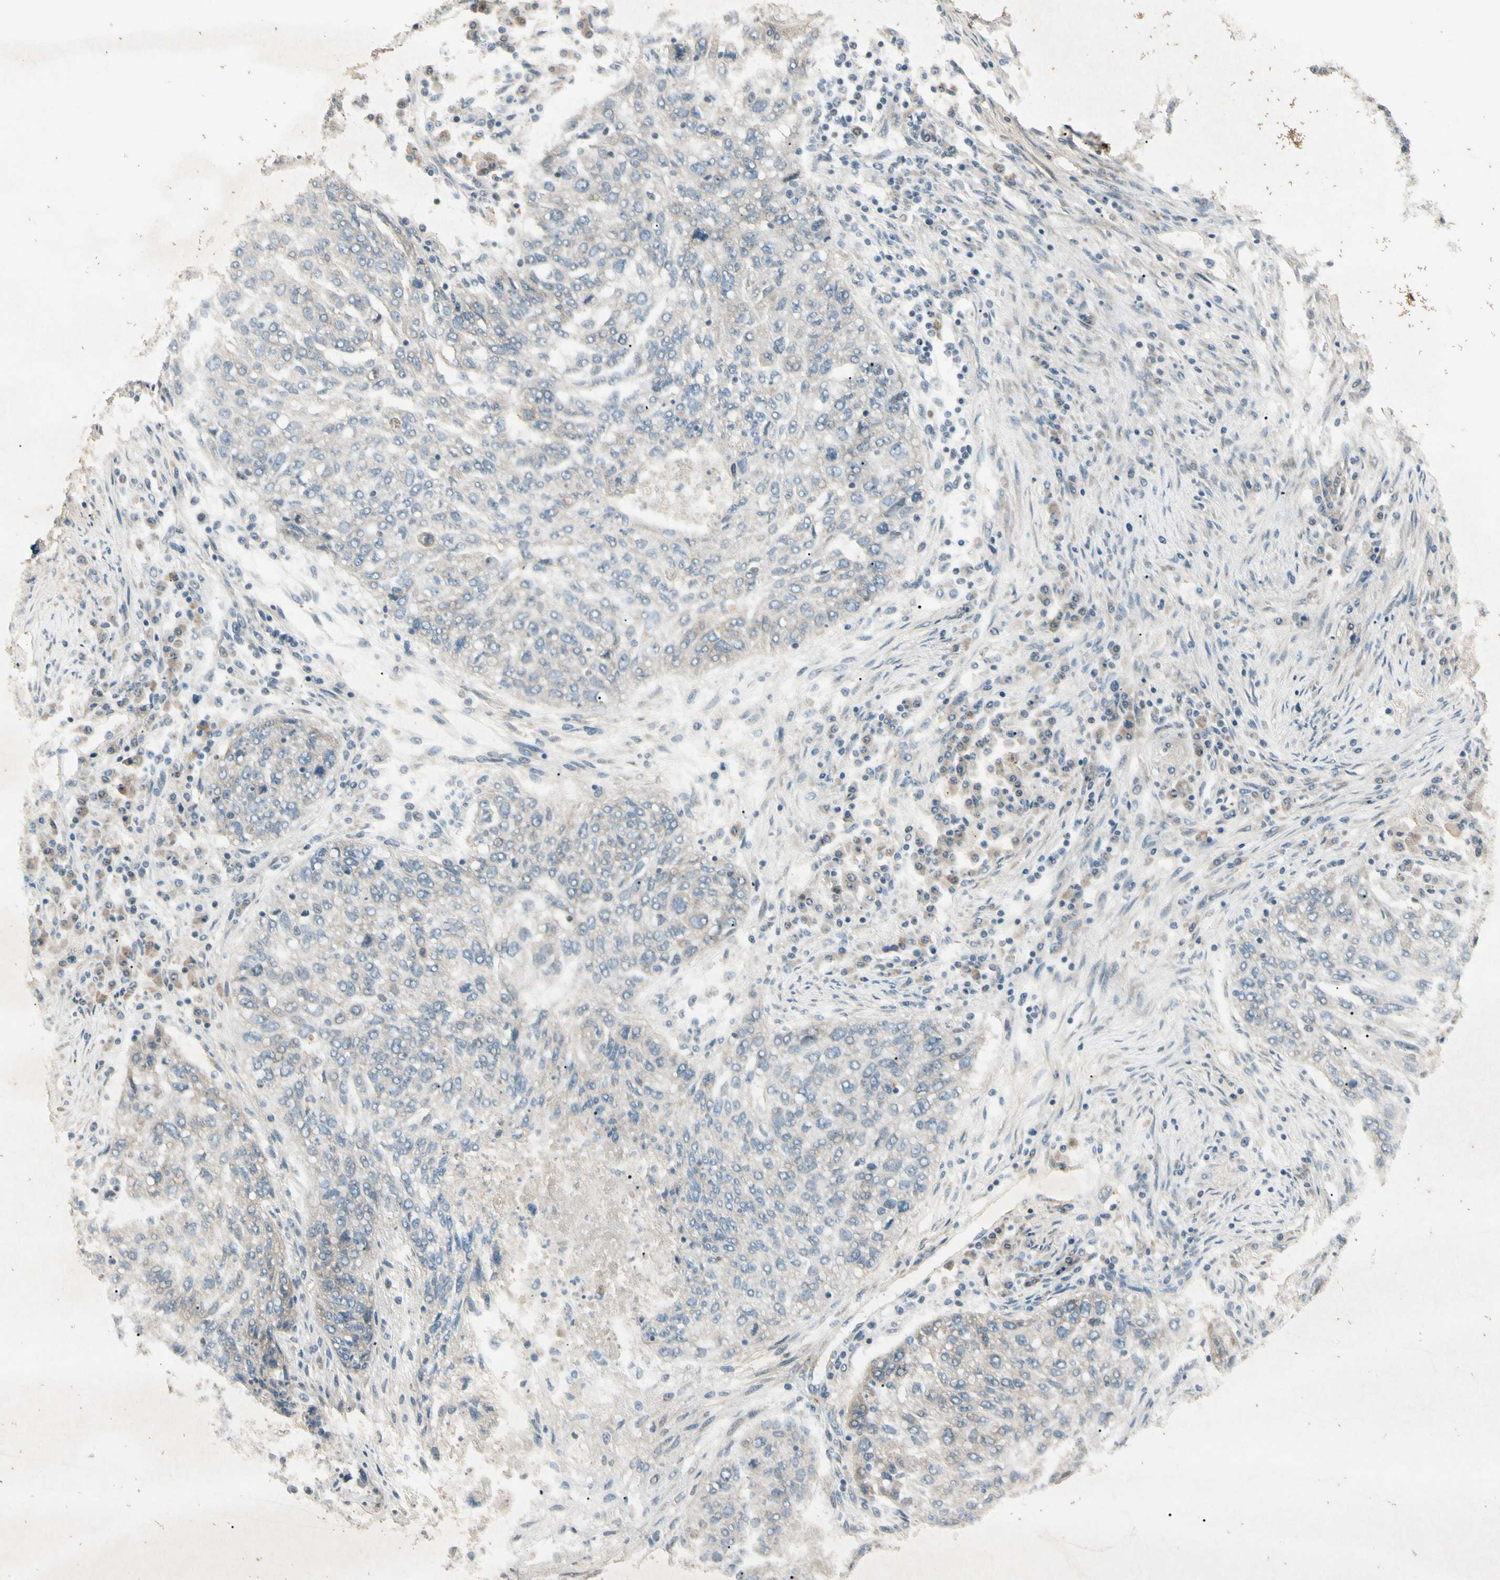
{"staining": {"intensity": "weak", "quantity": "<25%", "location": "cytoplasmic/membranous"}, "tissue": "lung cancer", "cell_type": "Tumor cells", "image_type": "cancer", "snomed": [{"axis": "morphology", "description": "Squamous cell carcinoma, NOS"}, {"axis": "topography", "description": "Lung"}], "caption": "A photomicrograph of lung squamous cell carcinoma stained for a protein displays no brown staining in tumor cells. (DAB (3,3'-diaminobenzidine) IHC with hematoxylin counter stain).", "gene": "ZBTB4", "patient": {"sex": "female", "age": 63}}